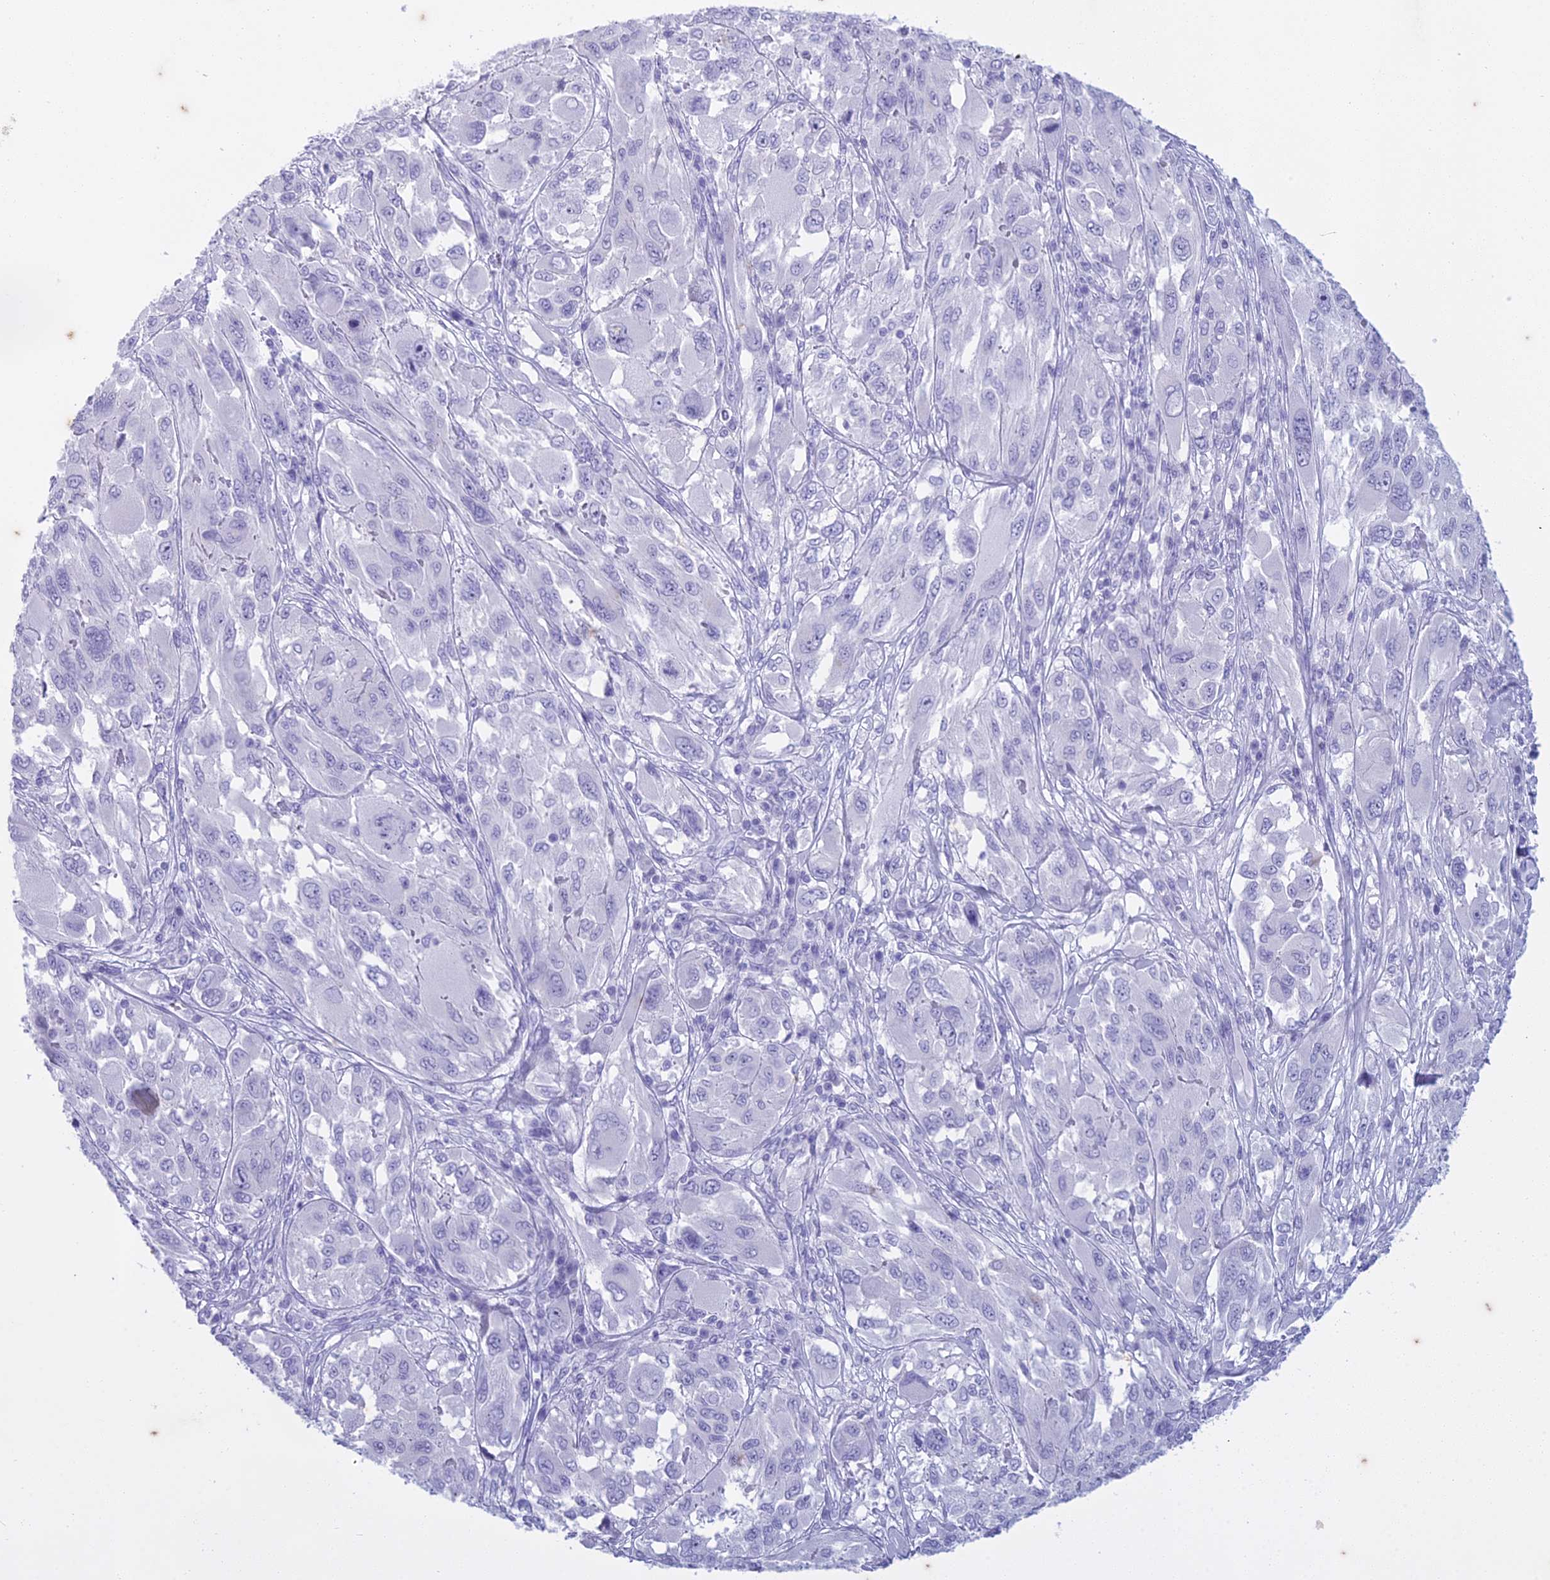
{"staining": {"intensity": "negative", "quantity": "none", "location": "none"}, "tissue": "melanoma", "cell_type": "Tumor cells", "image_type": "cancer", "snomed": [{"axis": "morphology", "description": "Malignant melanoma, NOS"}, {"axis": "topography", "description": "Skin"}], "caption": "Photomicrograph shows no protein positivity in tumor cells of malignant melanoma tissue. (IHC, brightfield microscopy, high magnification).", "gene": "HMGB4", "patient": {"sex": "female", "age": 91}}